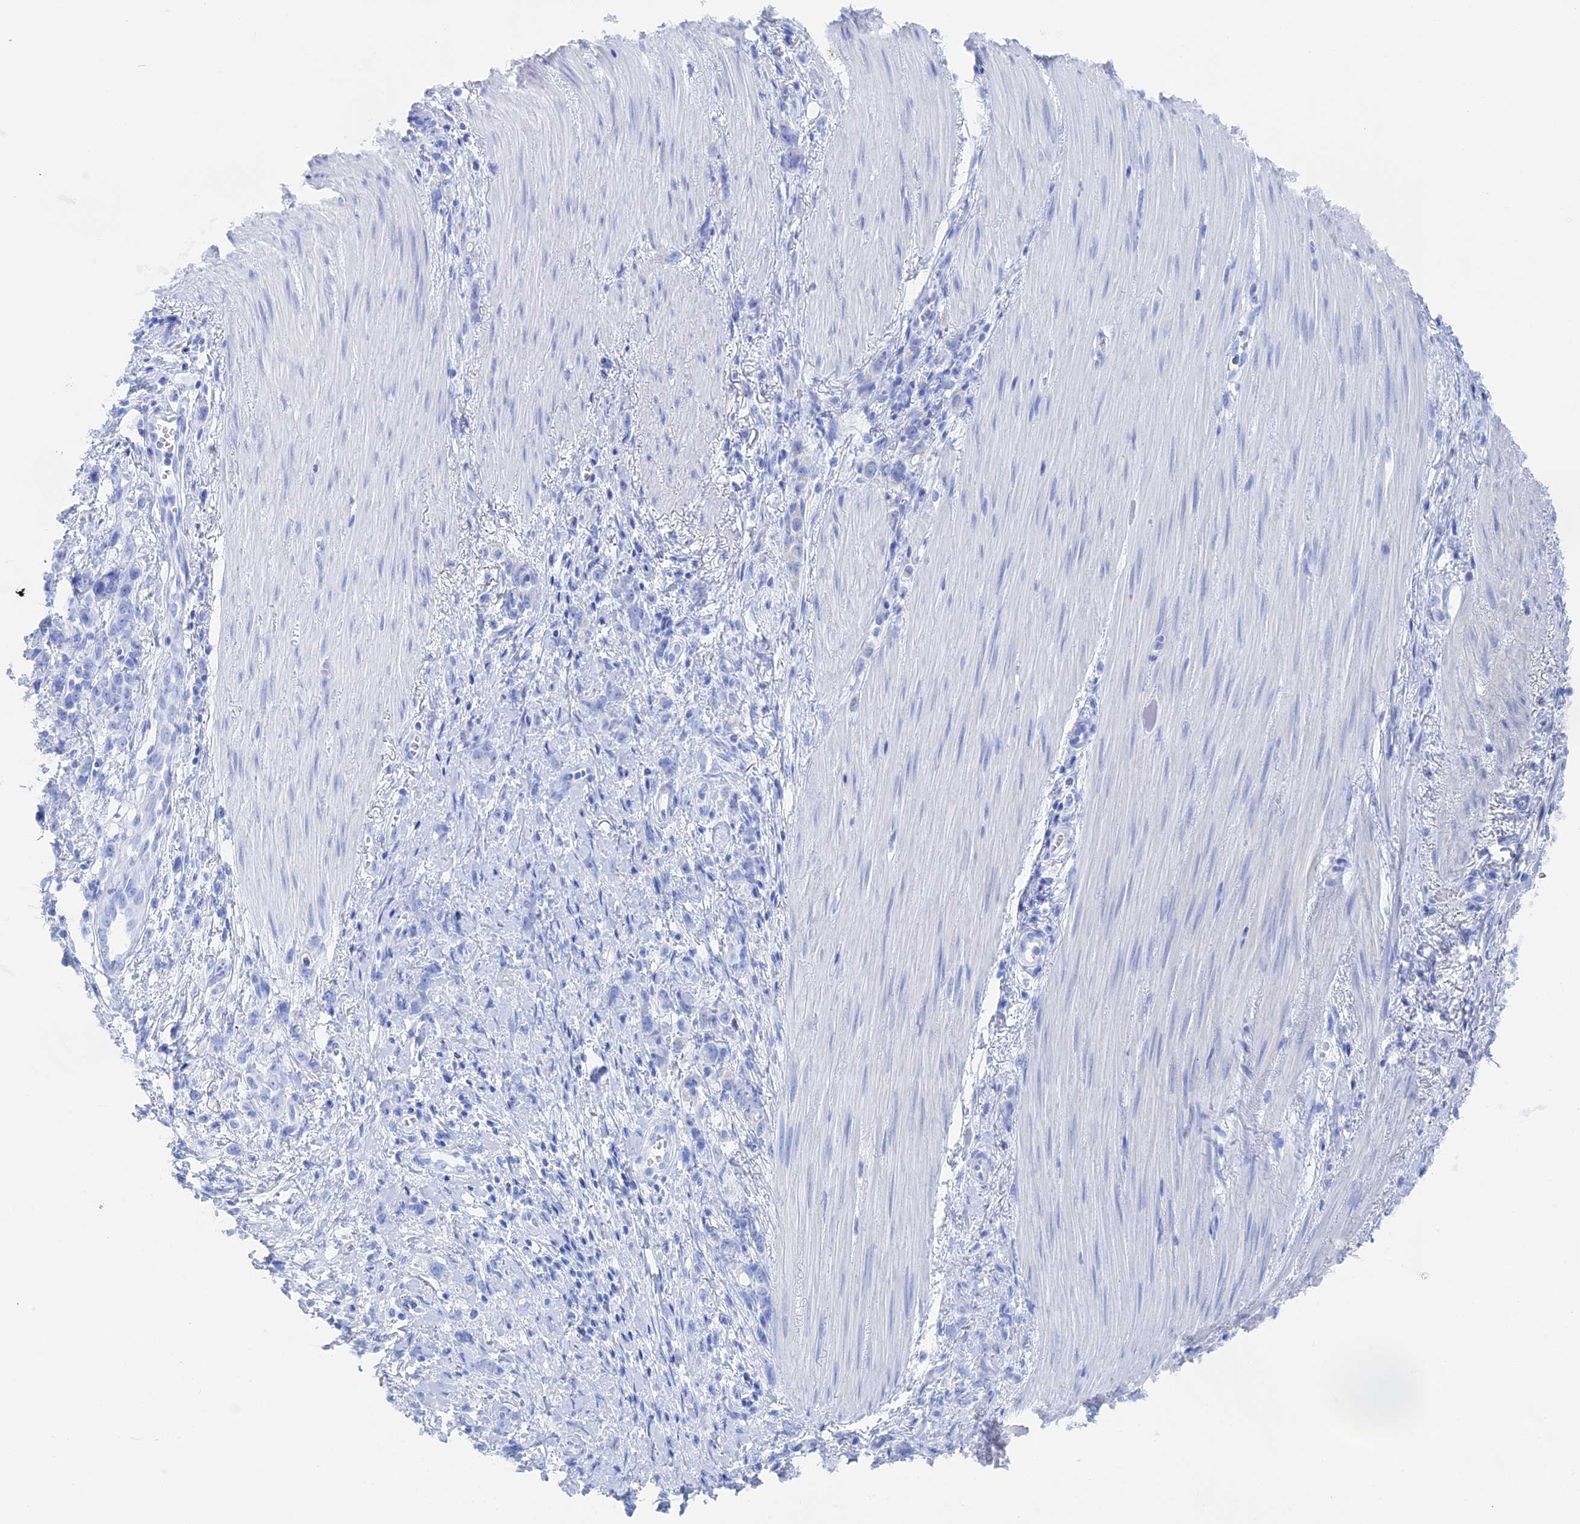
{"staining": {"intensity": "negative", "quantity": "none", "location": "none"}, "tissue": "stomach cancer", "cell_type": "Tumor cells", "image_type": "cancer", "snomed": [{"axis": "morphology", "description": "Adenocarcinoma, NOS"}, {"axis": "topography", "description": "Stomach"}], "caption": "Tumor cells show no significant staining in adenocarcinoma (stomach).", "gene": "IL7", "patient": {"sex": "female", "age": 76}}